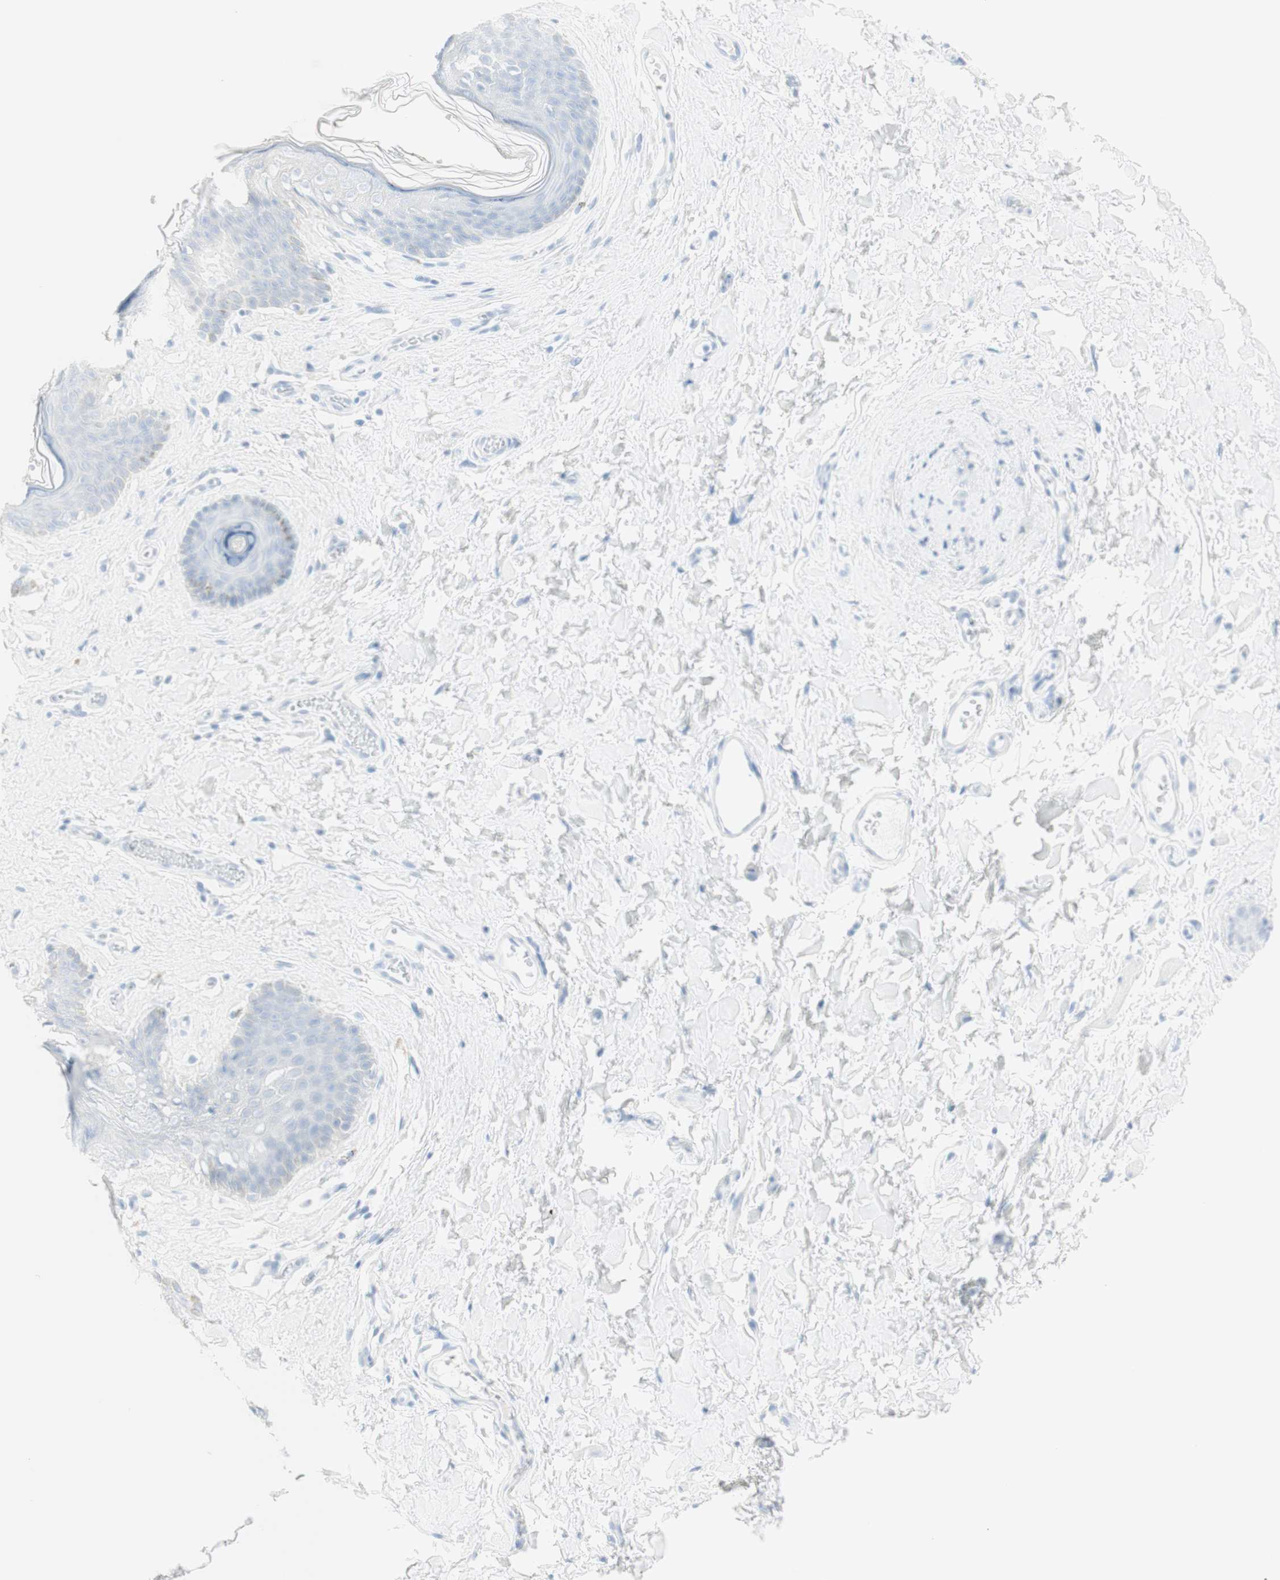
{"staining": {"intensity": "negative", "quantity": "none", "location": "none"}, "tissue": "skin", "cell_type": "Epidermal cells", "image_type": "normal", "snomed": [{"axis": "morphology", "description": "Normal tissue, NOS"}, {"axis": "morphology", "description": "Inflammation, NOS"}, {"axis": "topography", "description": "Vulva"}], "caption": "Immunohistochemistry (IHC) of benign human skin reveals no expression in epidermal cells.", "gene": "NAPSA", "patient": {"sex": "female", "age": 84}}